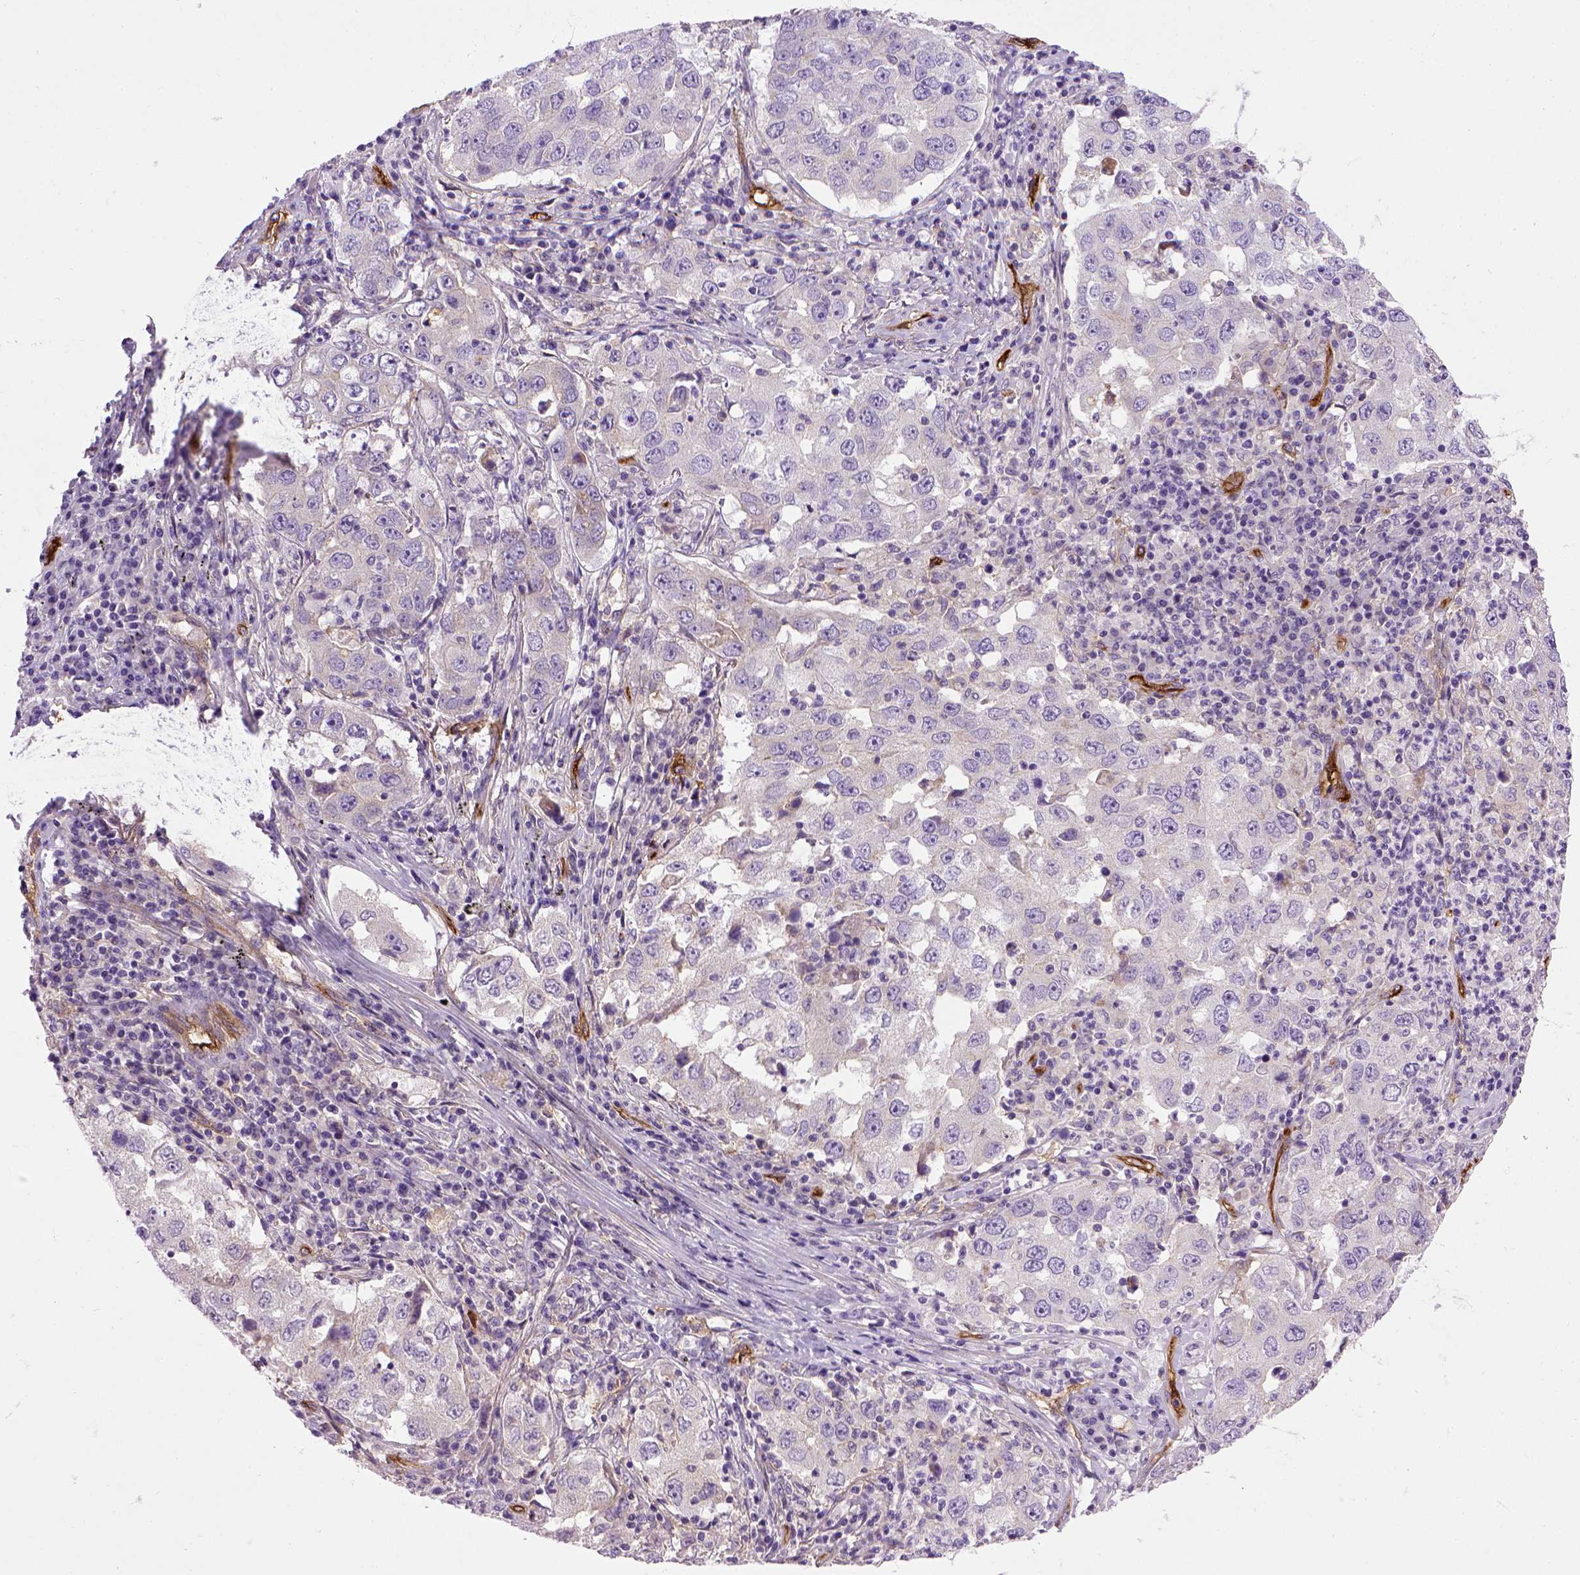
{"staining": {"intensity": "negative", "quantity": "none", "location": "none"}, "tissue": "lung cancer", "cell_type": "Tumor cells", "image_type": "cancer", "snomed": [{"axis": "morphology", "description": "Adenocarcinoma, NOS"}, {"axis": "topography", "description": "Lung"}], "caption": "Lung cancer was stained to show a protein in brown. There is no significant positivity in tumor cells.", "gene": "ENG", "patient": {"sex": "male", "age": 73}}